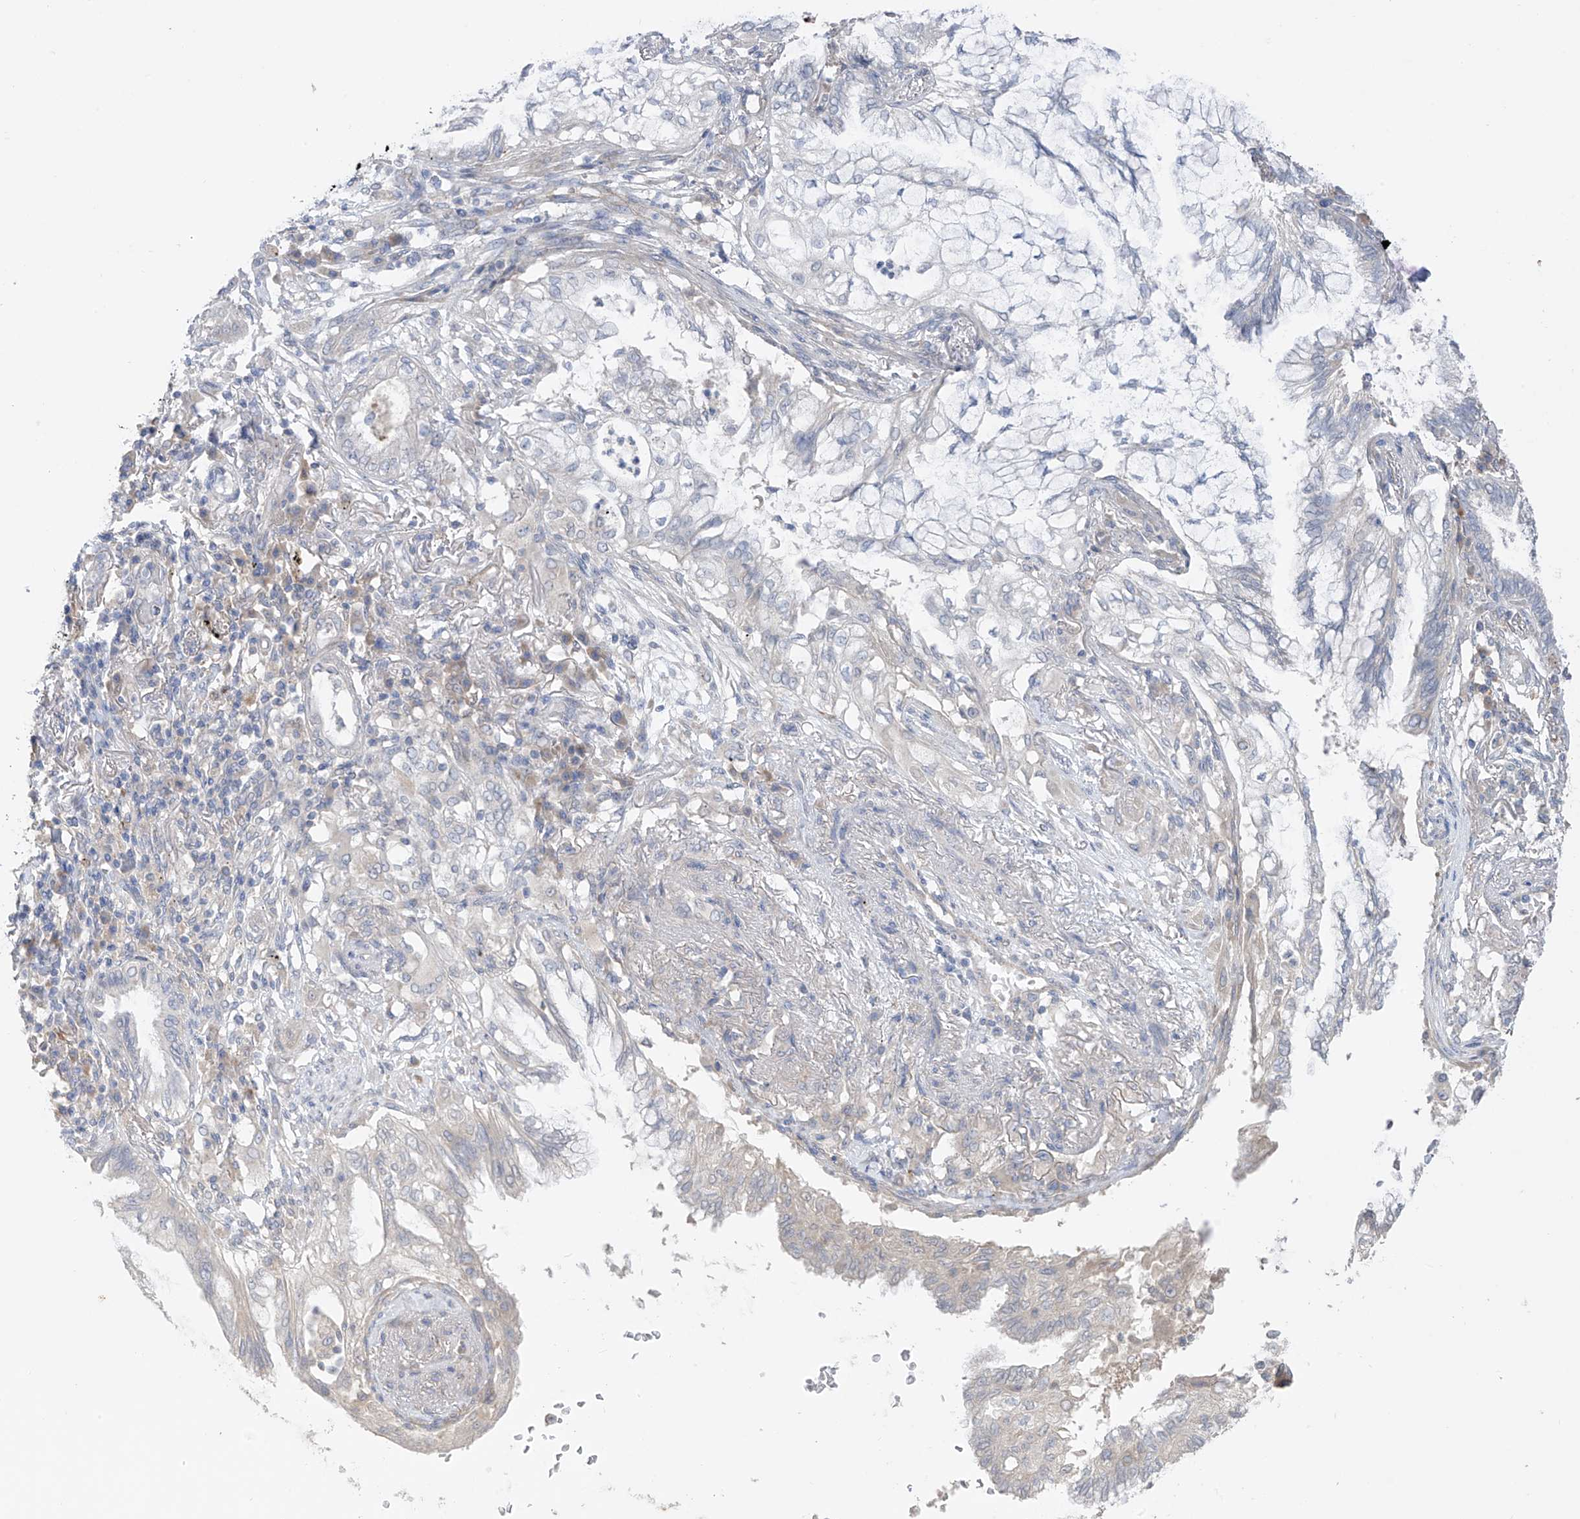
{"staining": {"intensity": "negative", "quantity": "none", "location": "none"}, "tissue": "lung cancer", "cell_type": "Tumor cells", "image_type": "cancer", "snomed": [{"axis": "morphology", "description": "Adenocarcinoma, NOS"}, {"axis": "topography", "description": "Lung"}], "caption": "Tumor cells are negative for protein expression in human lung cancer (adenocarcinoma).", "gene": "NALCN", "patient": {"sex": "female", "age": 70}}